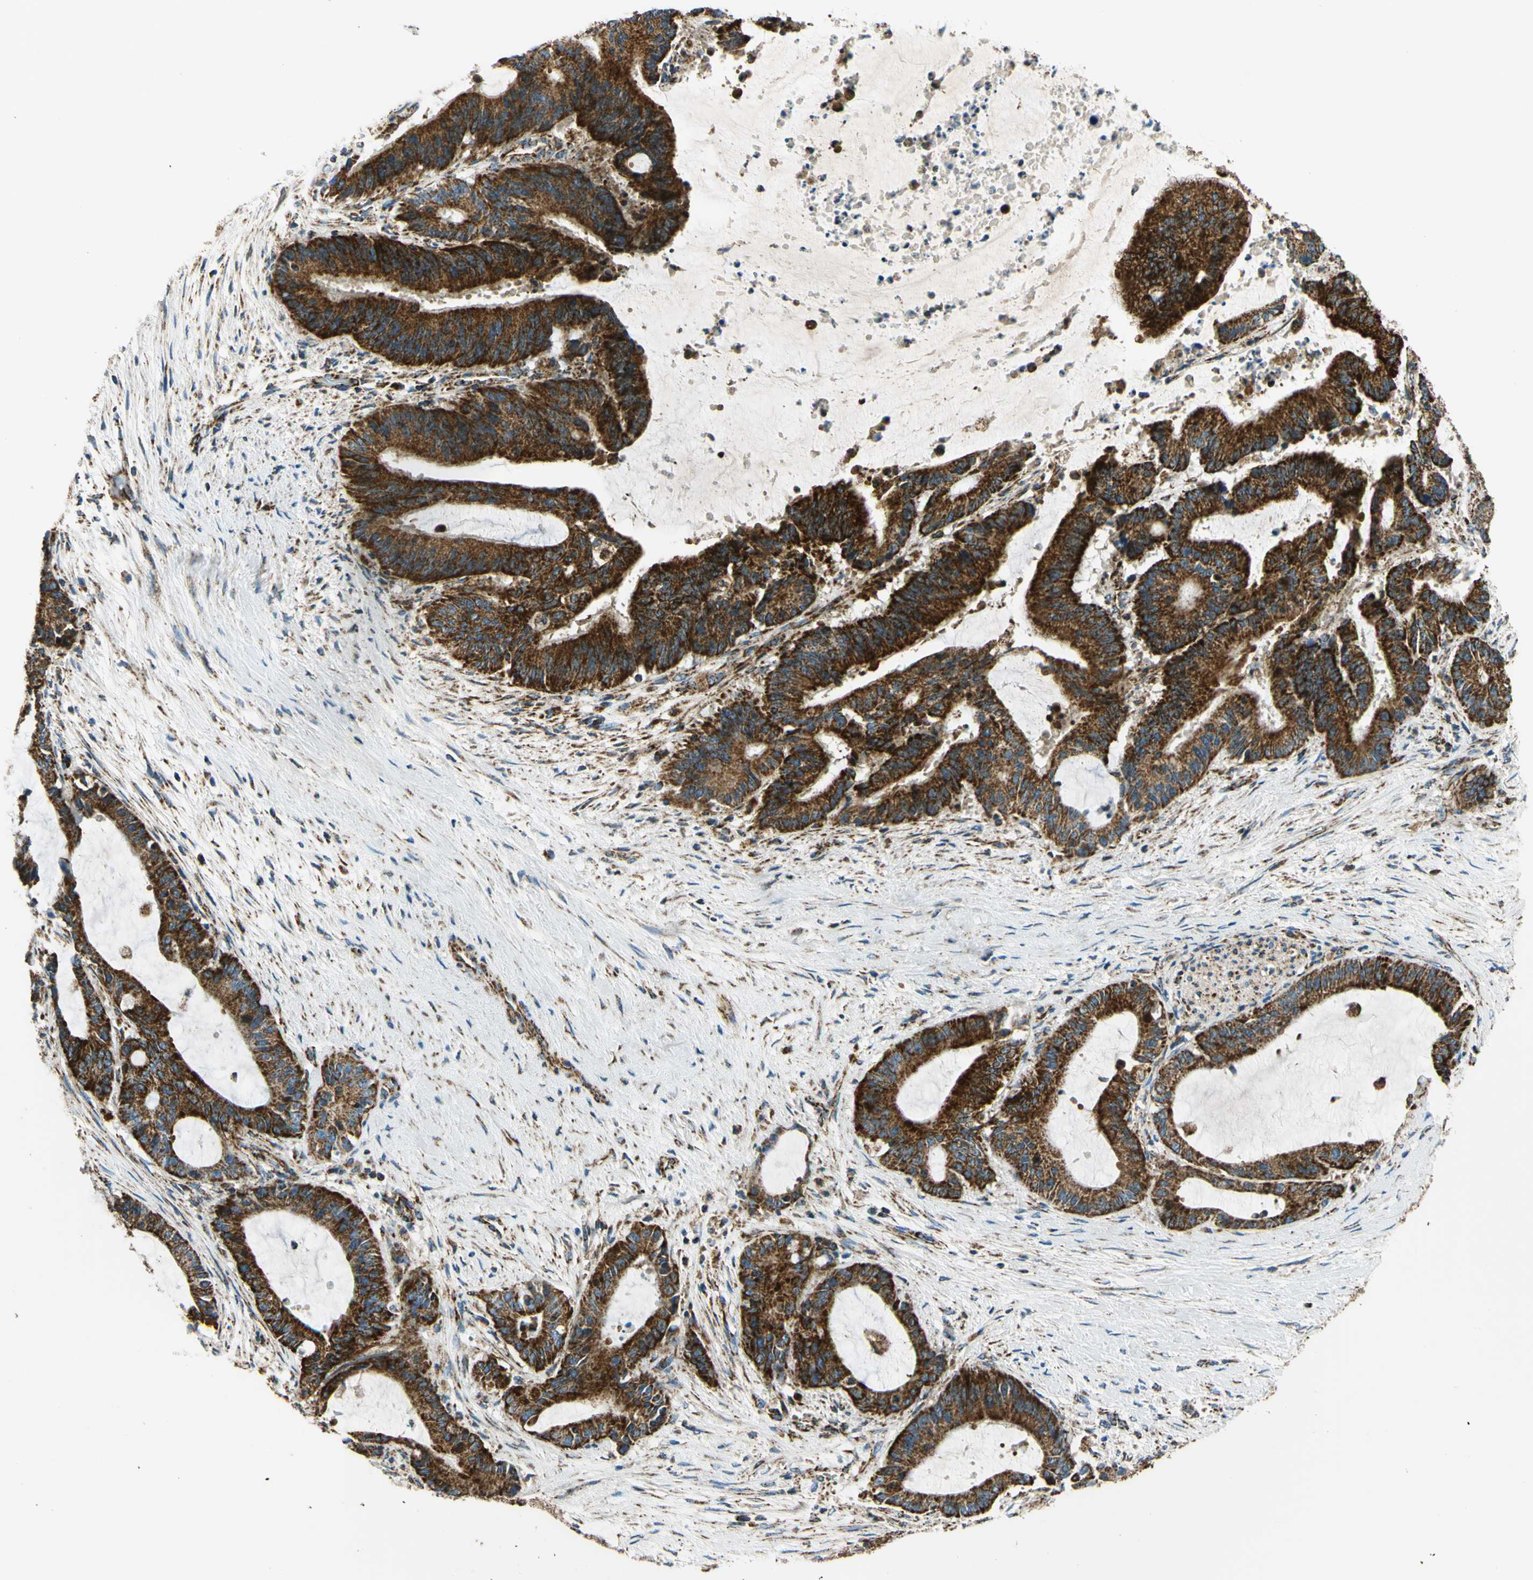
{"staining": {"intensity": "strong", "quantity": ">75%", "location": "cytoplasmic/membranous"}, "tissue": "liver cancer", "cell_type": "Tumor cells", "image_type": "cancer", "snomed": [{"axis": "morphology", "description": "Cholangiocarcinoma"}, {"axis": "topography", "description": "Liver"}], "caption": "A high amount of strong cytoplasmic/membranous expression is seen in about >75% of tumor cells in liver cancer (cholangiocarcinoma) tissue.", "gene": "MAVS", "patient": {"sex": "female", "age": 73}}